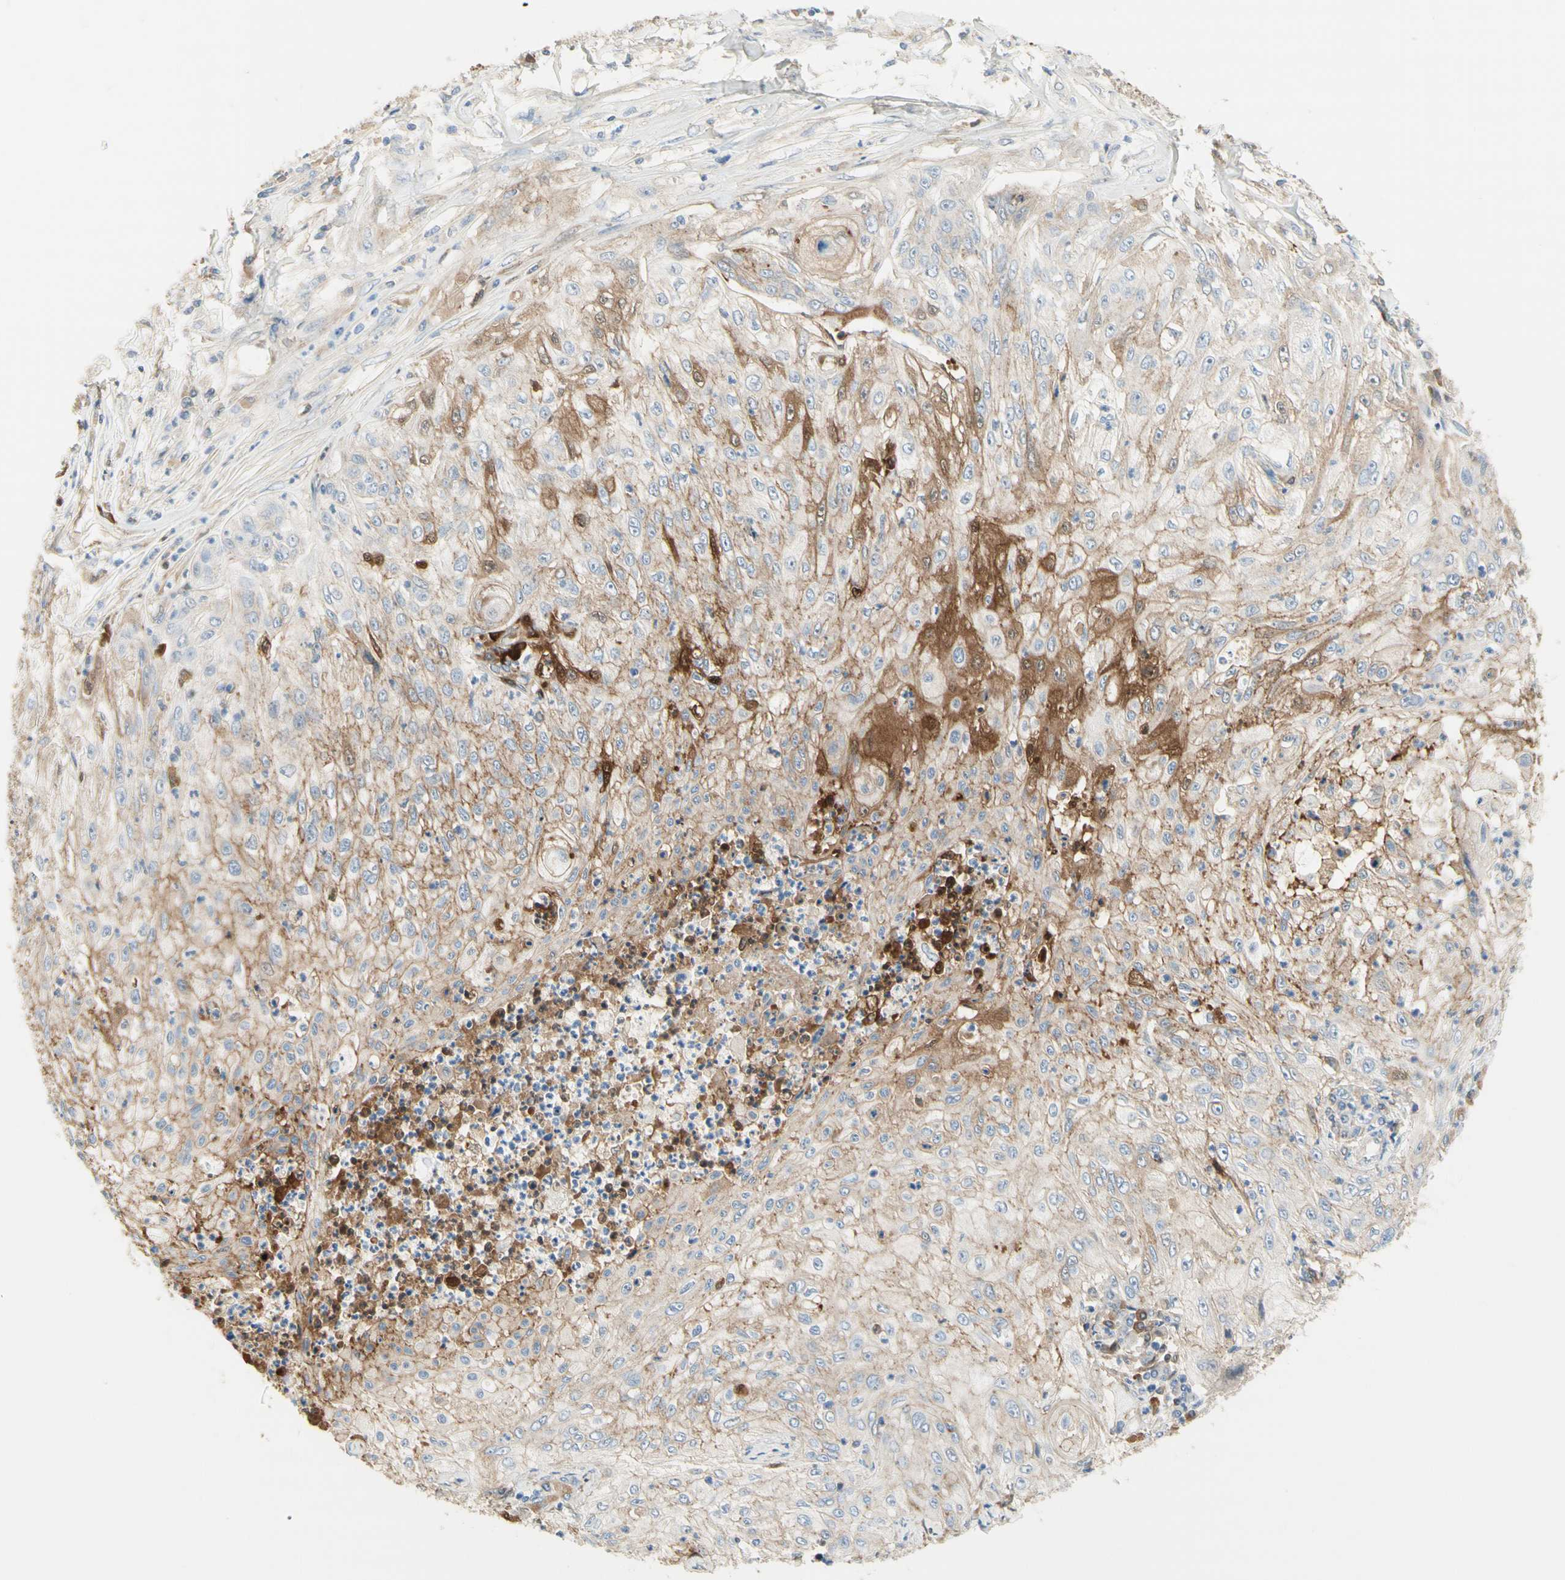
{"staining": {"intensity": "moderate", "quantity": ">75%", "location": "cytoplasmic/membranous"}, "tissue": "lung cancer", "cell_type": "Tumor cells", "image_type": "cancer", "snomed": [{"axis": "morphology", "description": "Inflammation, NOS"}, {"axis": "morphology", "description": "Squamous cell carcinoma, NOS"}, {"axis": "topography", "description": "Lymph node"}, {"axis": "topography", "description": "Soft tissue"}, {"axis": "topography", "description": "Lung"}], "caption": "Lung cancer (squamous cell carcinoma) tissue exhibits moderate cytoplasmic/membranous staining in approximately >75% of tumor cells (Brightfield microscopy of DAB IHC at high magnification).", "gene": "NECTIN4", "patient": {"sex": "male", "age": 66}}